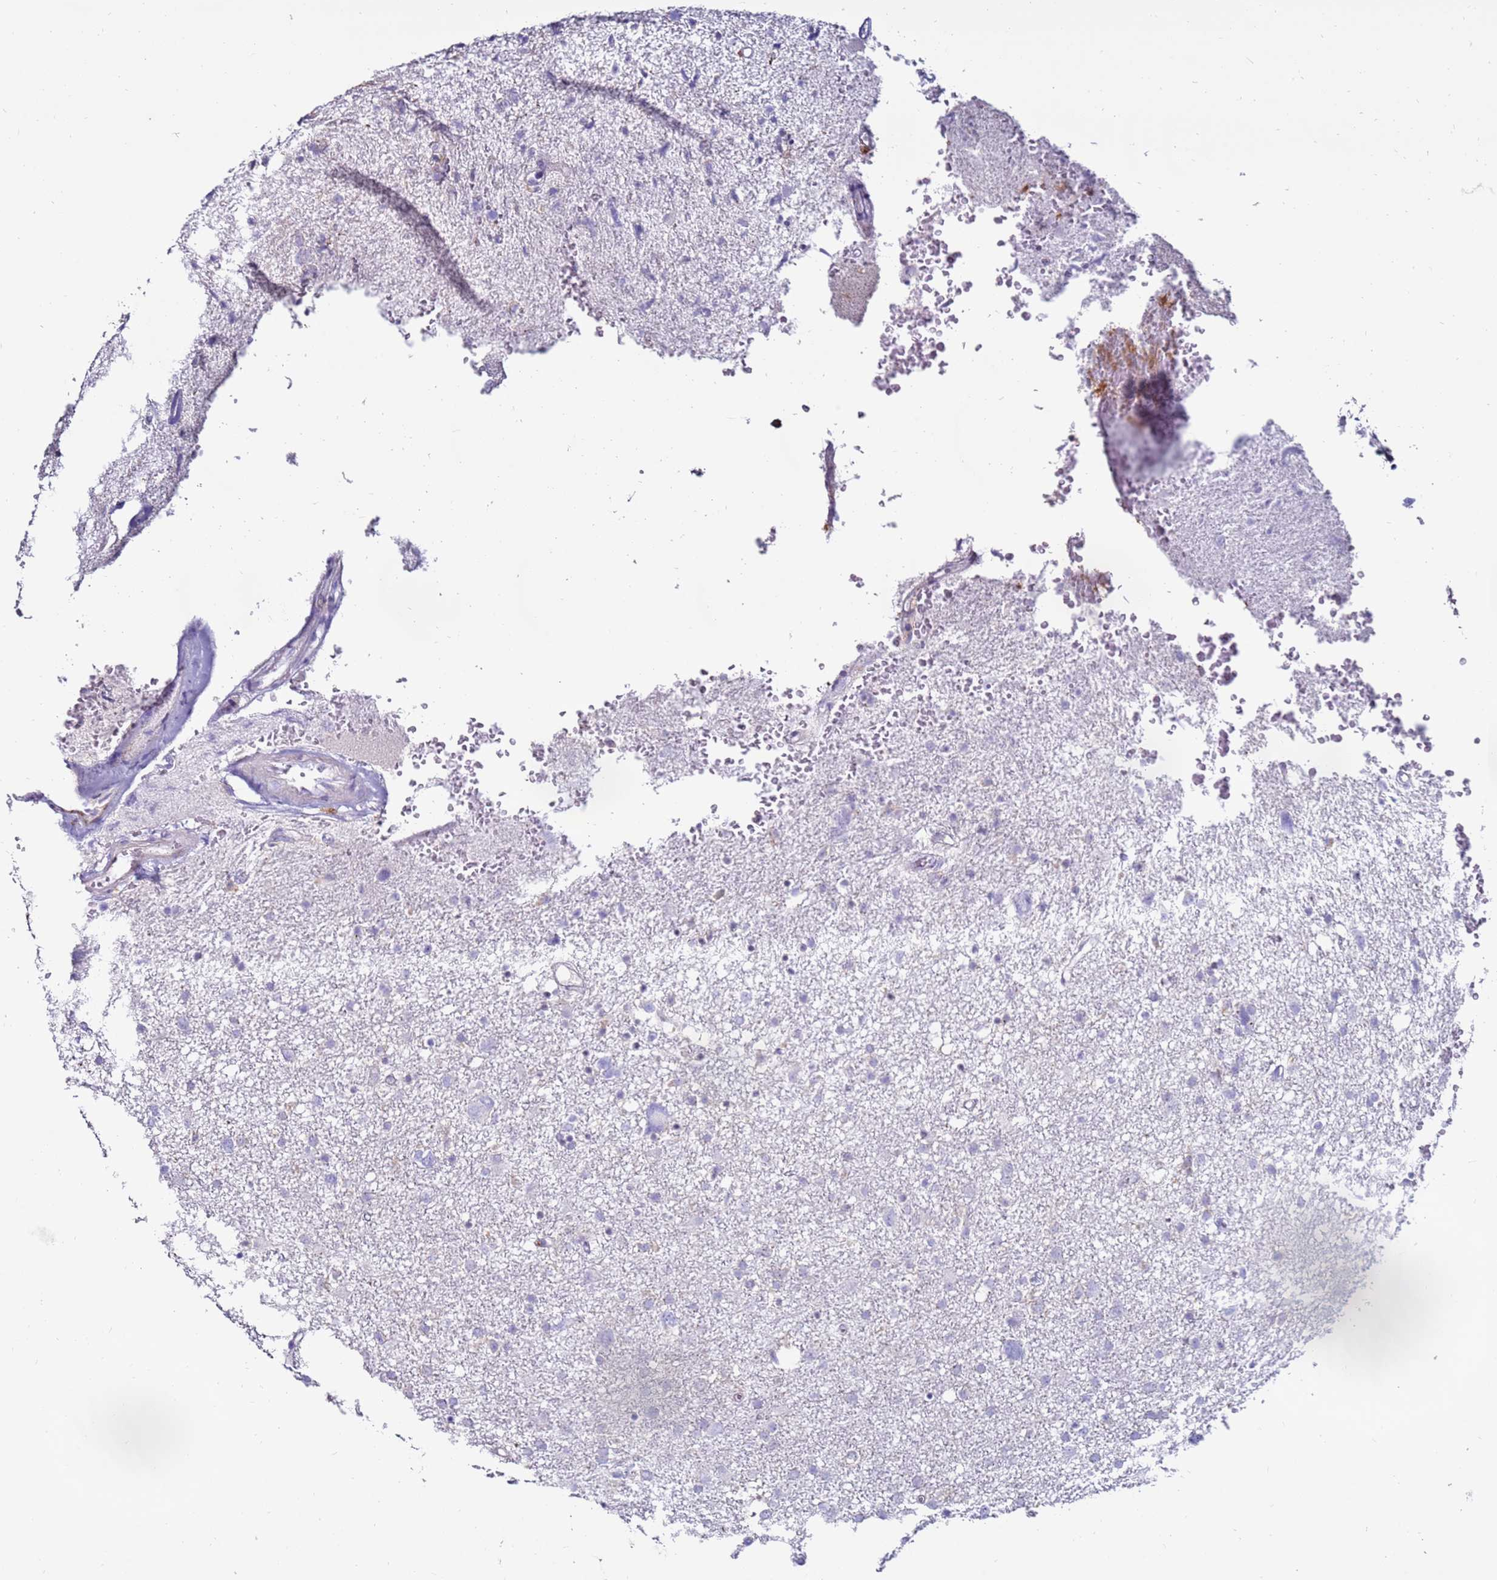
{"staining": {"intensity": "negative", "quantity": "none", "location": "none"}, "tissue": "glioma", "cell_type": "Tumor cells", "image_type": "cancer", "snomed": [{"axis": "morphology", "description": "Glioma, malignant, High grade"}, {"axis": "topography", "description": "Brain"}], "caption": "Human high-grade glioma (malignant) stained for a protein using immunohistochemistry (IHC) reveals no expression in tumor cells.", "gene": "CLEC4M", "patient": {"sex": "male", "age": 61}}